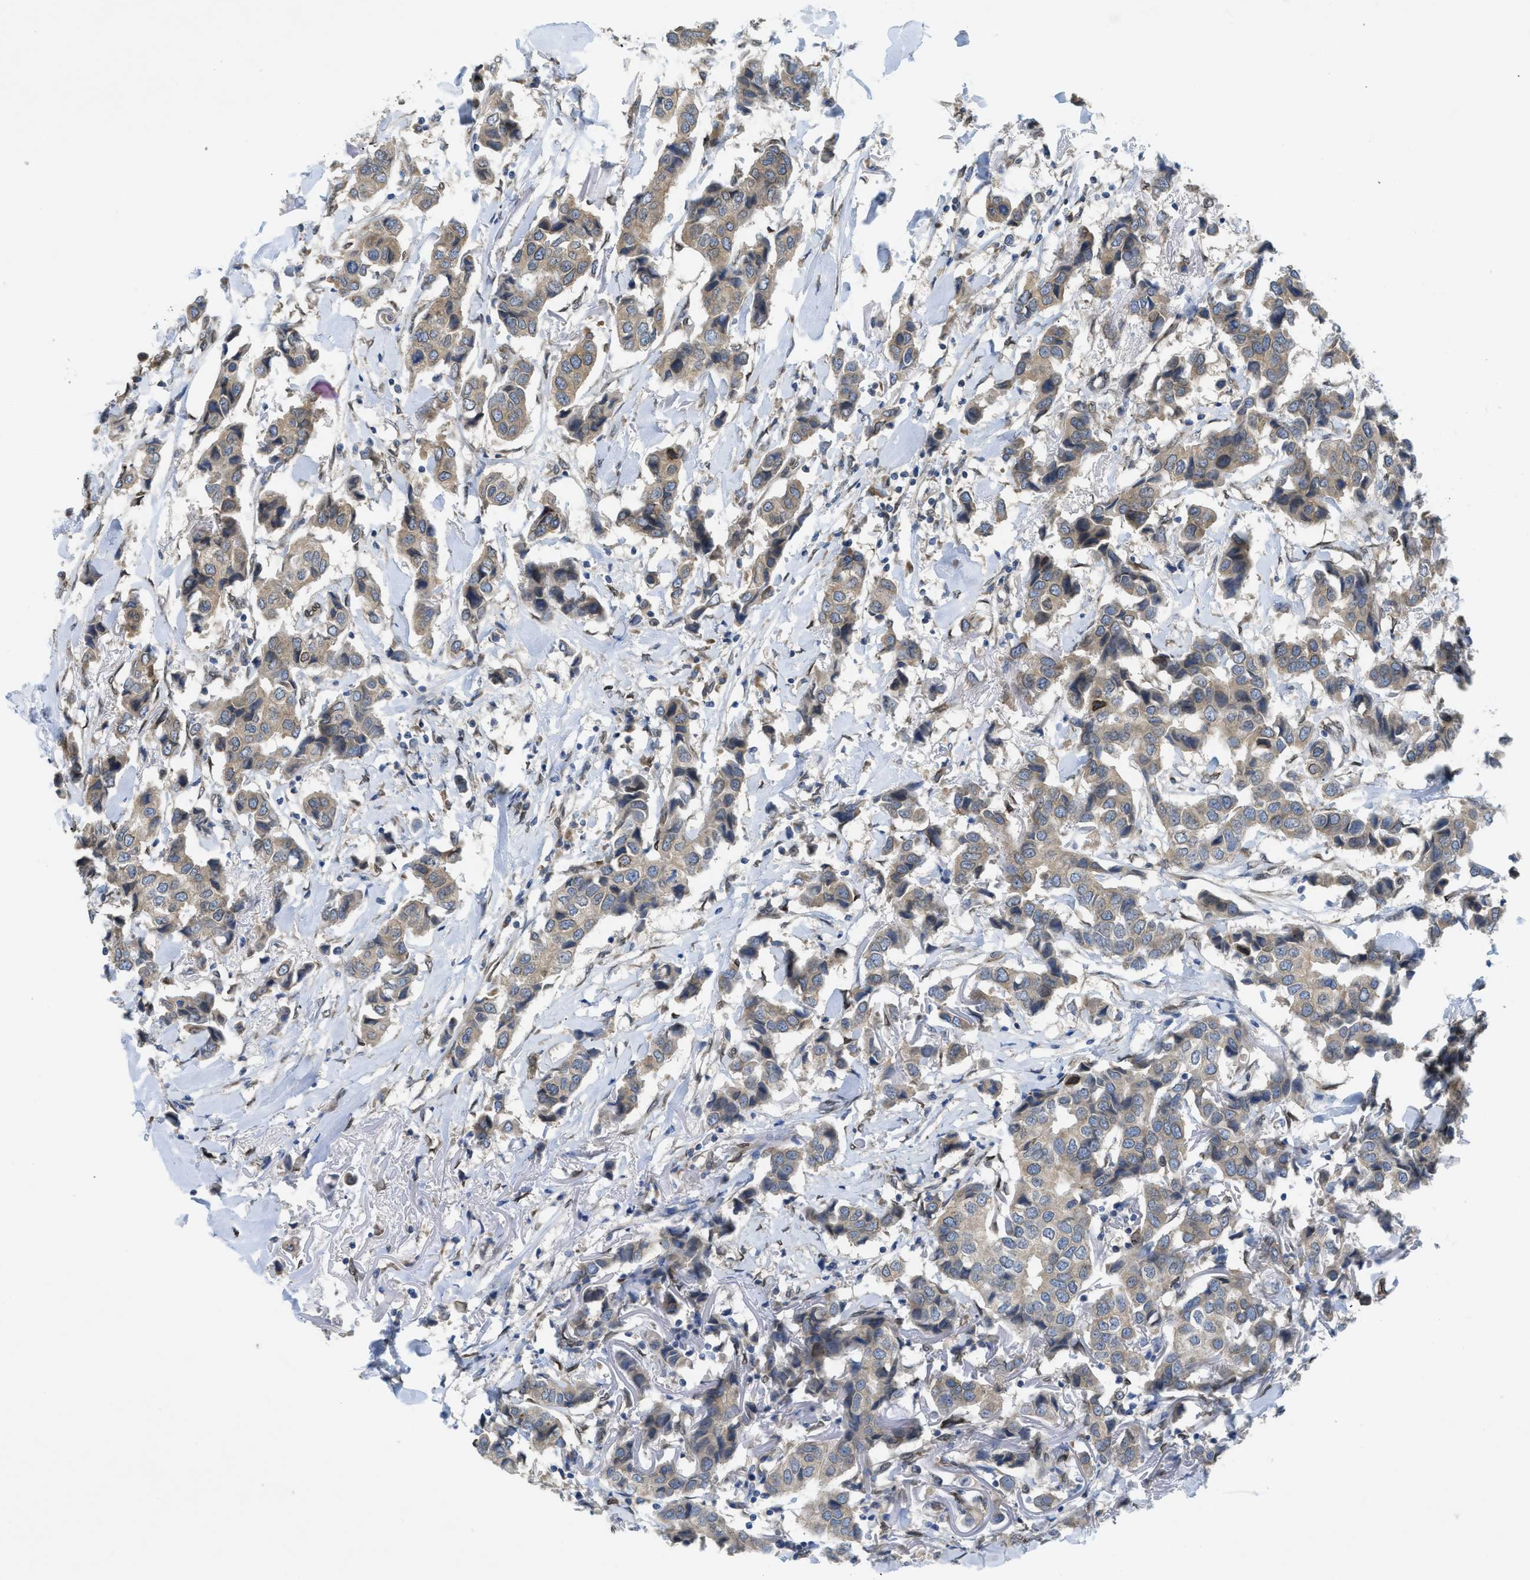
{"staining": {"intensity": "weak", "quantity": ">75%", "location": "cytoplasmic/membranous"}, "tissue": "breast cancer", "cell_type": "Tumor cells", "image_type": "cancer", "snomed": [{"axis": "morphology", "description": "Duct carcinoma"}, {"axis": "topography", "description": "Breast"}], "caption": "The immunohistochemical stain labels weak cytoplasmic/membranous expression in tumor cells of breast cancer tissue.", "gene": "EIF2AK3", "patient": {"sex": "female", "age": 80}}